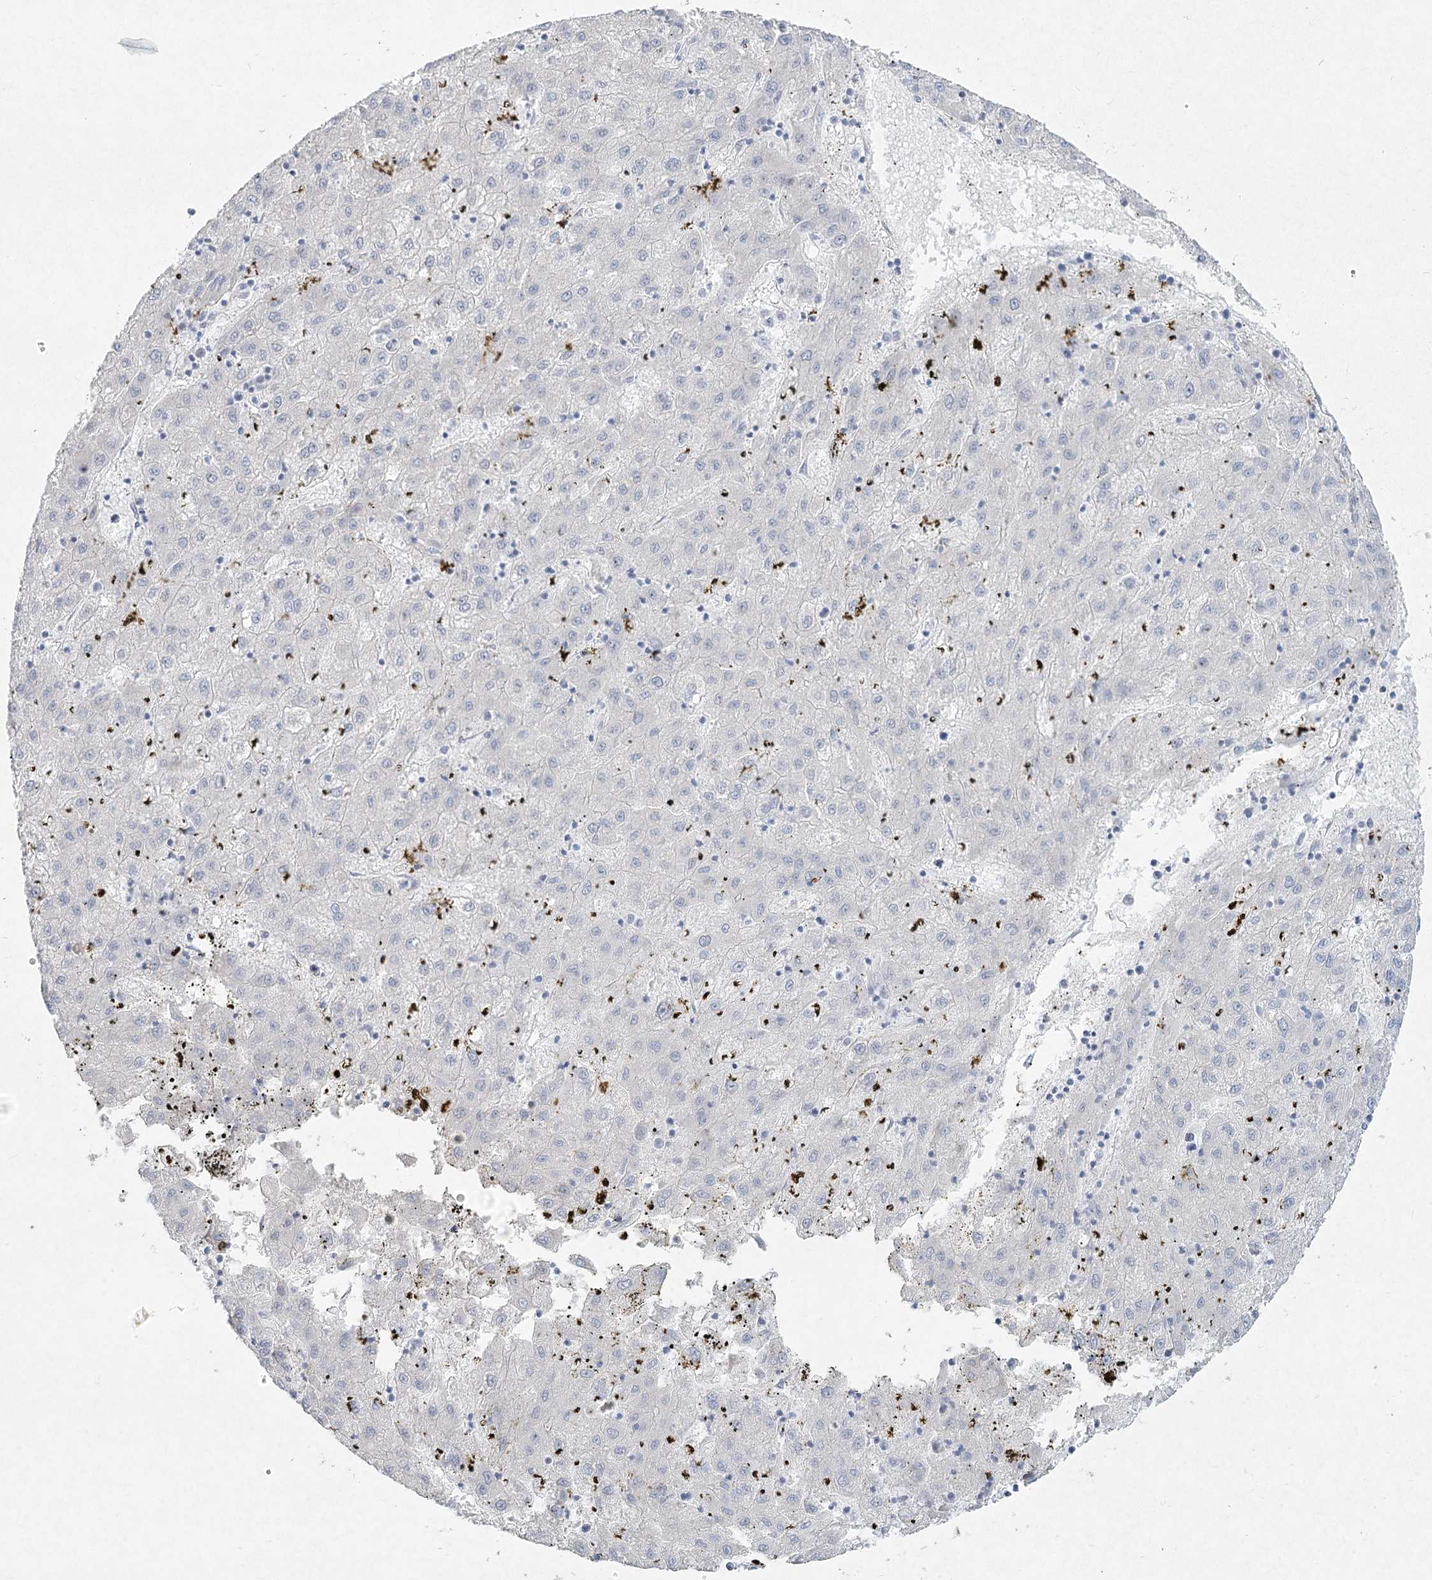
{"staining": {"intensity": "negative", "quantity": "none", "location": "none"}, "tissue": "liver cancer", "cell_type": "Tumor cells", "image_type": "cancer", "snomed": [{"axis": "morphology", "description": "Carcinoma, Hepatocellular, NOS"}, {"axis": "topography", "description": "Liver"}], "caption": "This micrograph is of hepatocellular carcinoma (liver) stained with immunohistochemistry (IHC) to label a protein in brown with the nuclei are counter-stained blue. There is no expression in tumor cells. (DAB IHC, high magnification).", "gene": "LRP2BP", "patient": {"sex": "male", "age": 72}}